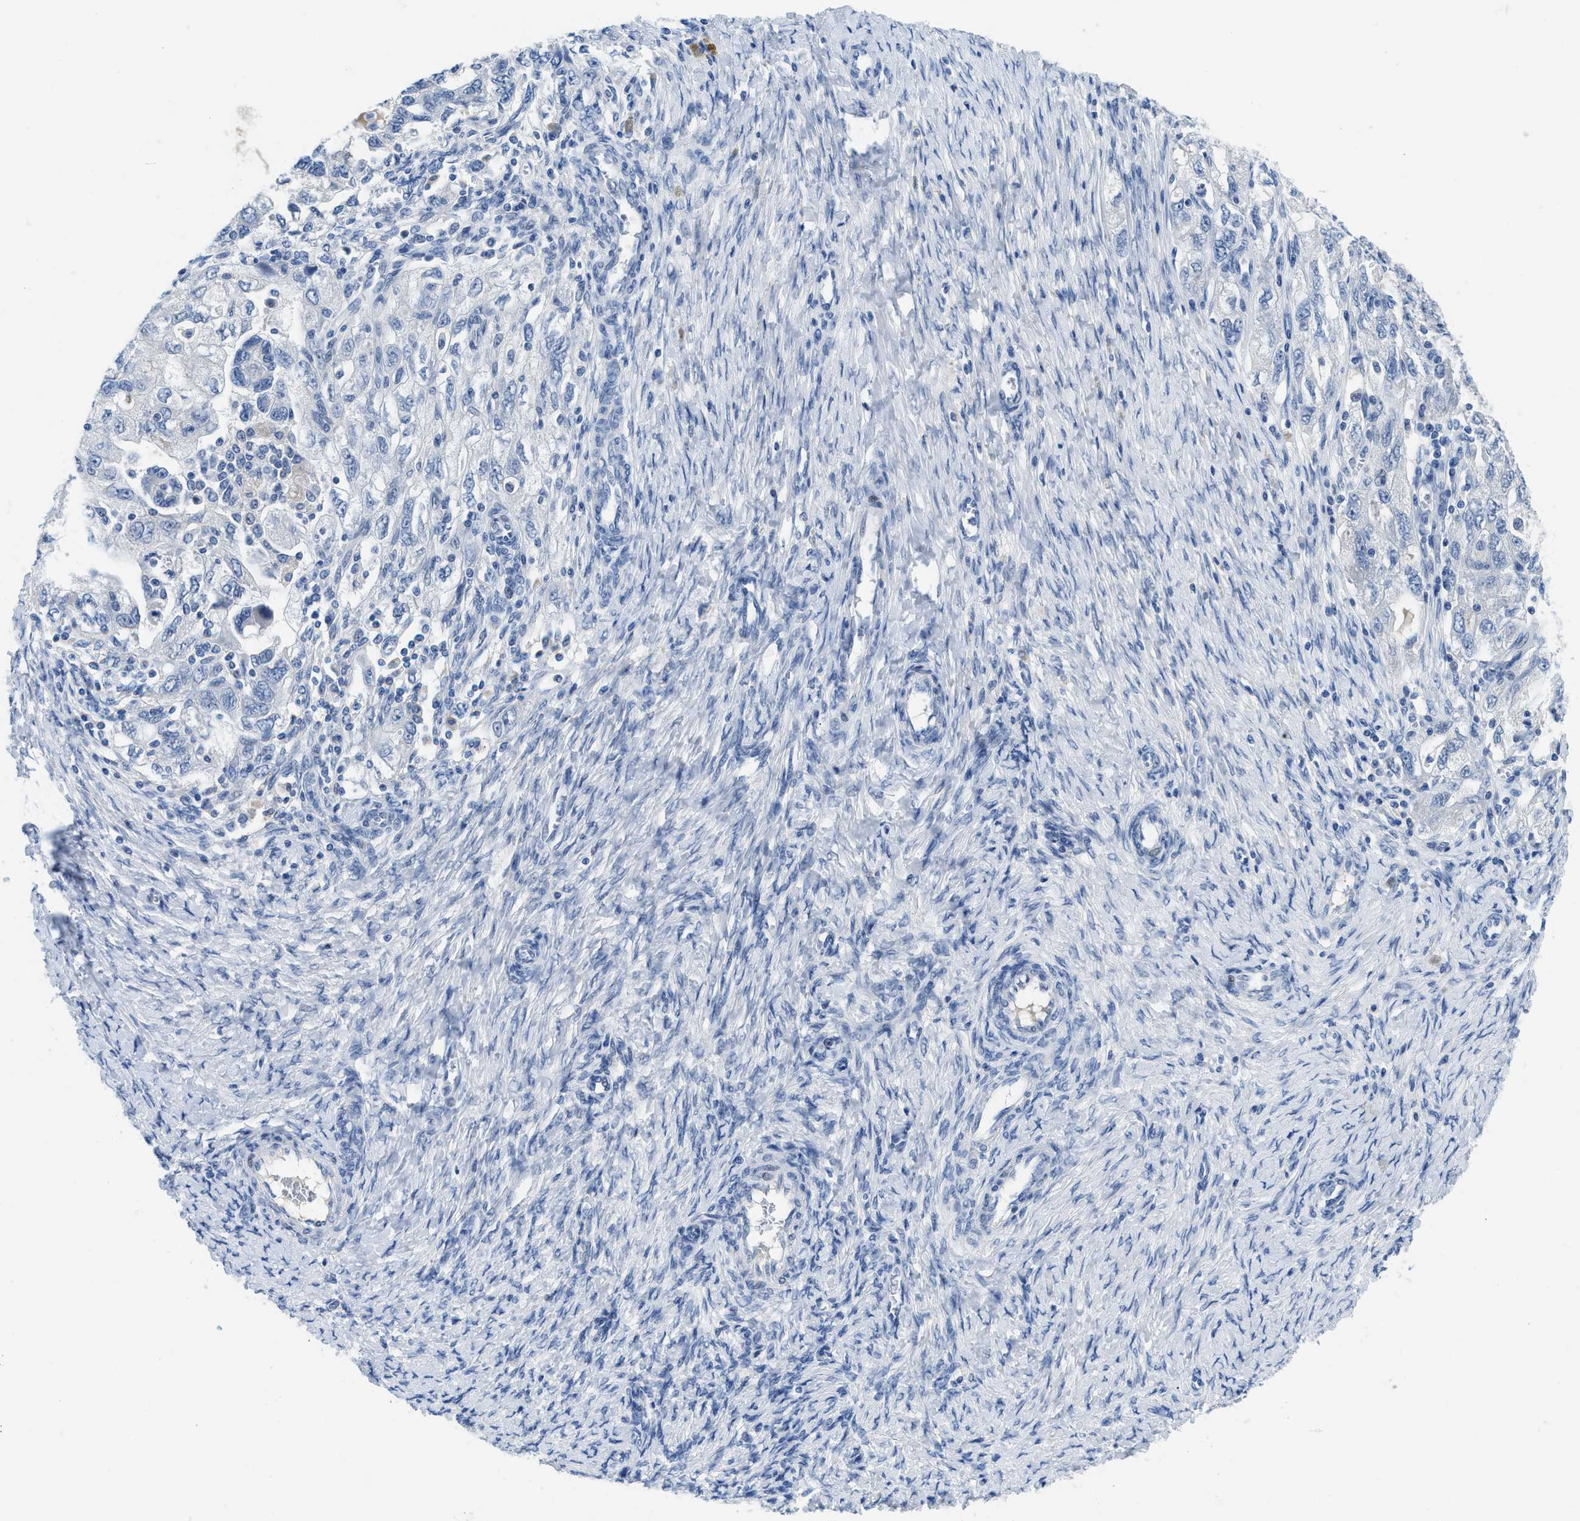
{"staining": {"intensity": "negative", "quantity": "none", "location": "none"}, "tissue": "ovarian cancer", "cell_type": "Tumor cells", "image_type": "cancer", "snomed": [{"axis": "morphology", "description": "Carcinoma, NOS"}, {"axis": "morphology", "description": "Cystadenocarcinoma, serous, NOS"}, {"axis": "topography", "description": "Ovary"}], "caption": "There is no significant expression in tumor cells of ovarian serous cystadenocarcinoma.", "gene": "MBL2", "patient": {"sex": "female", "age": 69}}